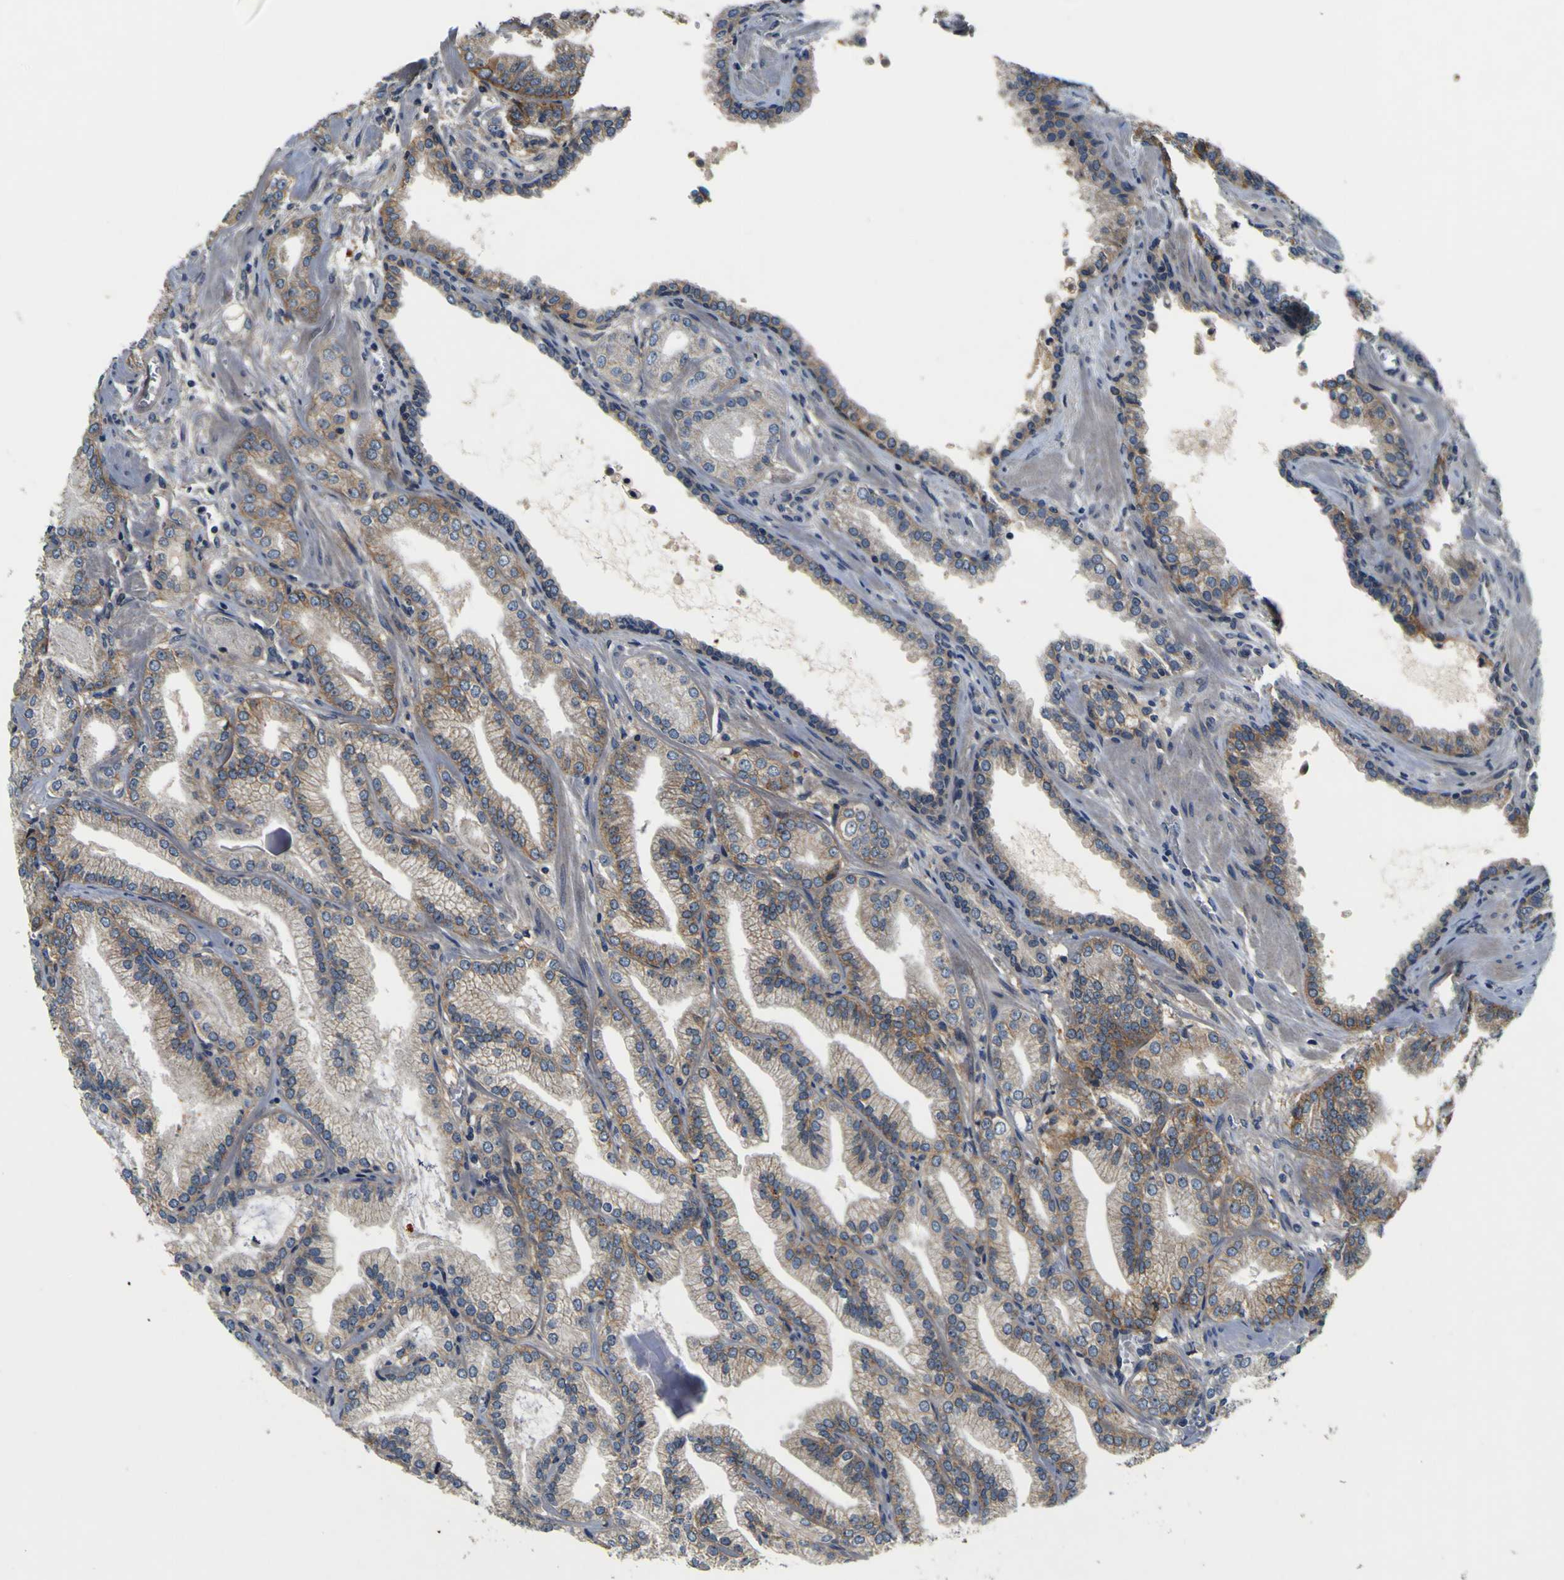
{"staining": {"intensity": "weak", "quantity": ">75%", "location": "cytoplasmic/membranous"}, "tissue": "prostate cancer", "cell_type": "Tumor cells", "image_type": "cancer", "snomed": [{"axis": "morphology", "description": "Adenocarcinoma, Low grade"}, {"axis": "topography", "description": "Prostate"}], "caption": "Protein expression analysis of human prostate cancer (low-grade adenocarcinoma) reveals weak cytoplasmic/membranous expression in approximately >75% of tumor cells. The staining was performed using DAB (3,3'-diaminobenzidine) to visualize the protein expression in brown, while the nuclei were stained in blue with hematoxylin (Magnification: 20x).", "gene": "EPHB4", "patient": {"sex": "male", "age": 59}}